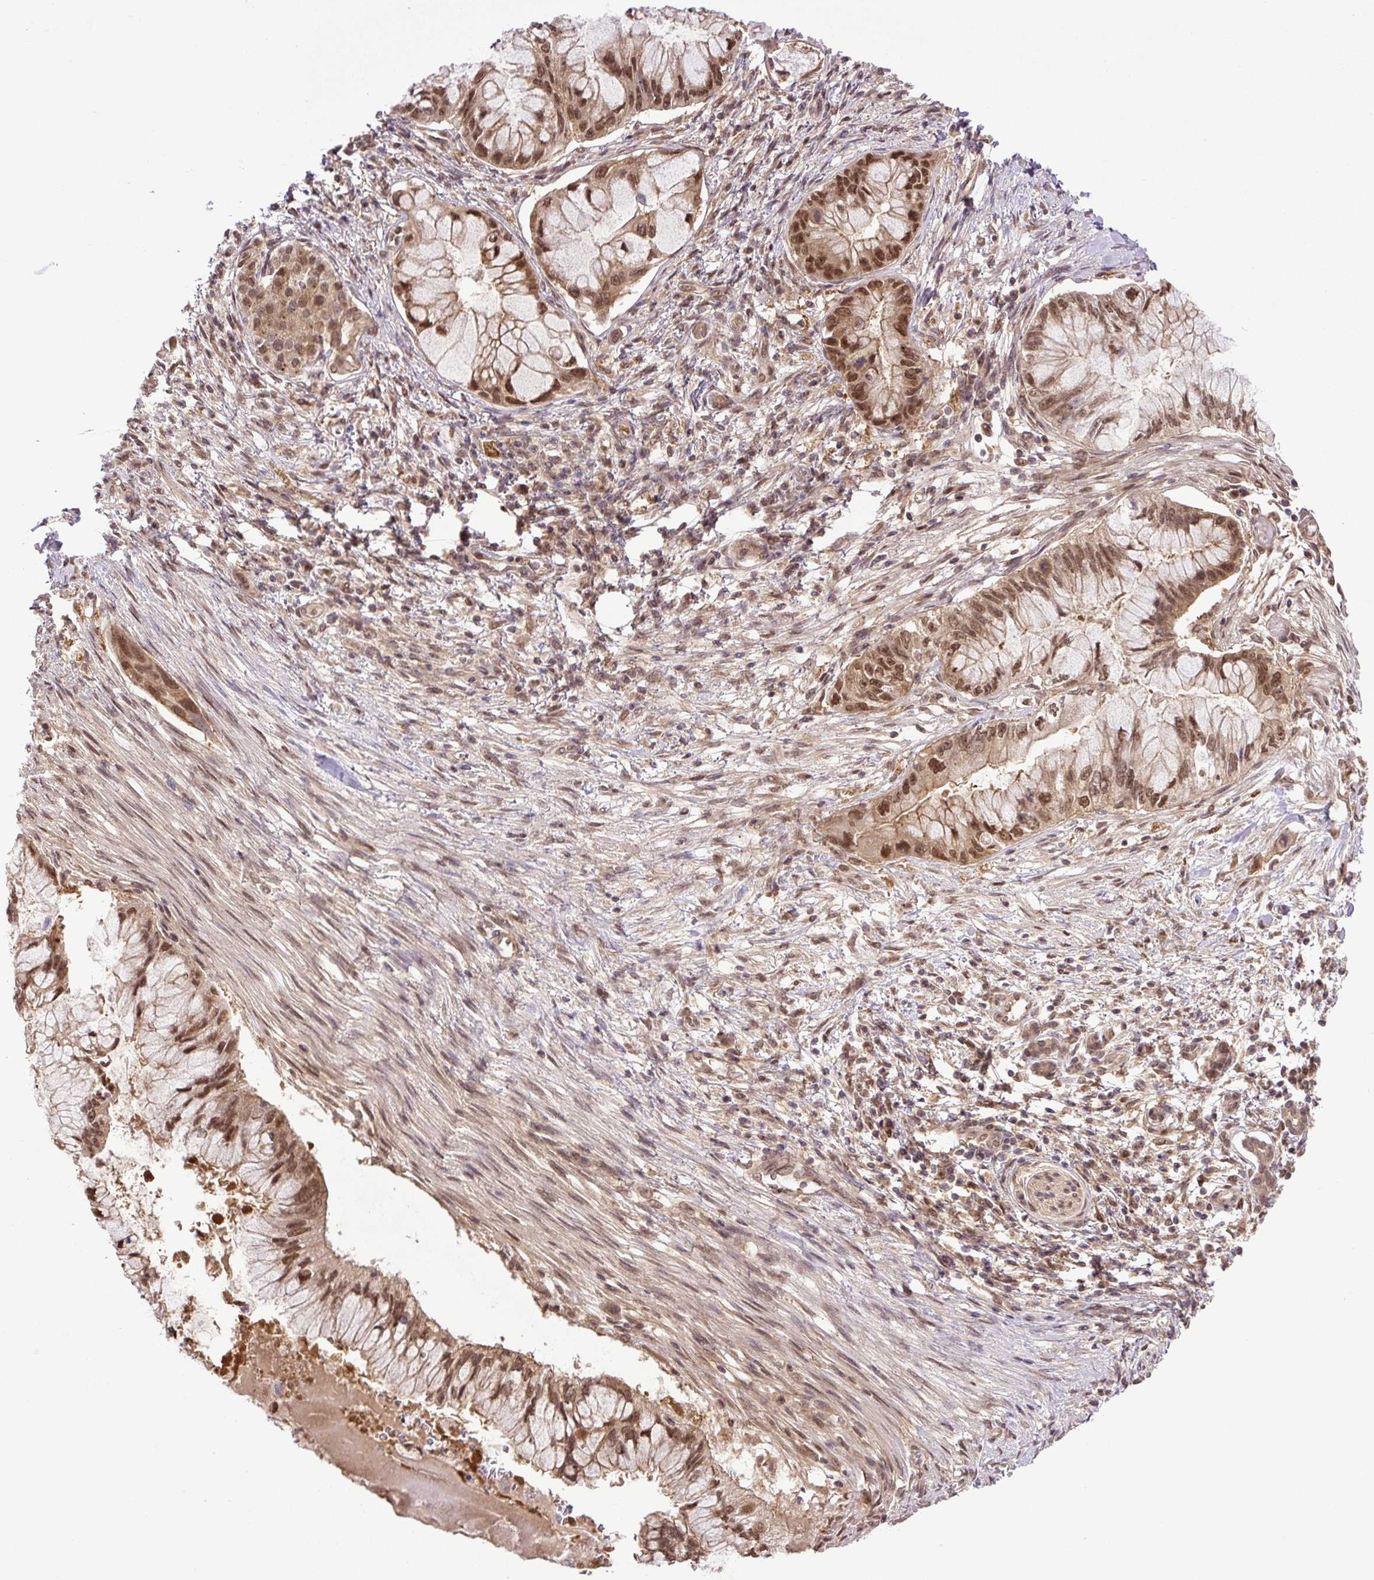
{"staining": {"intensity": "moderate", "quantity": ">75%", "location": "cytoplasmic/membranous,nuclear"}, "tissue": "pancreatic cancer", "cell_type": "Tumor cells", "image_type": "cancer", "snomed": [{"axis": "morphology", "description": "Adenocarcinoma, NOS"}, {"axis": "topography", "description": "Pancreas"}], "caption": "Protein expression analysis of adenocarcinoma (pancreatic) exhibits moderate cytoplasmic/membranous and nuclear expression in about >75% of tumor cells.", "gene": "SGTA", "patient": {"sex": "male", "age": 48}}